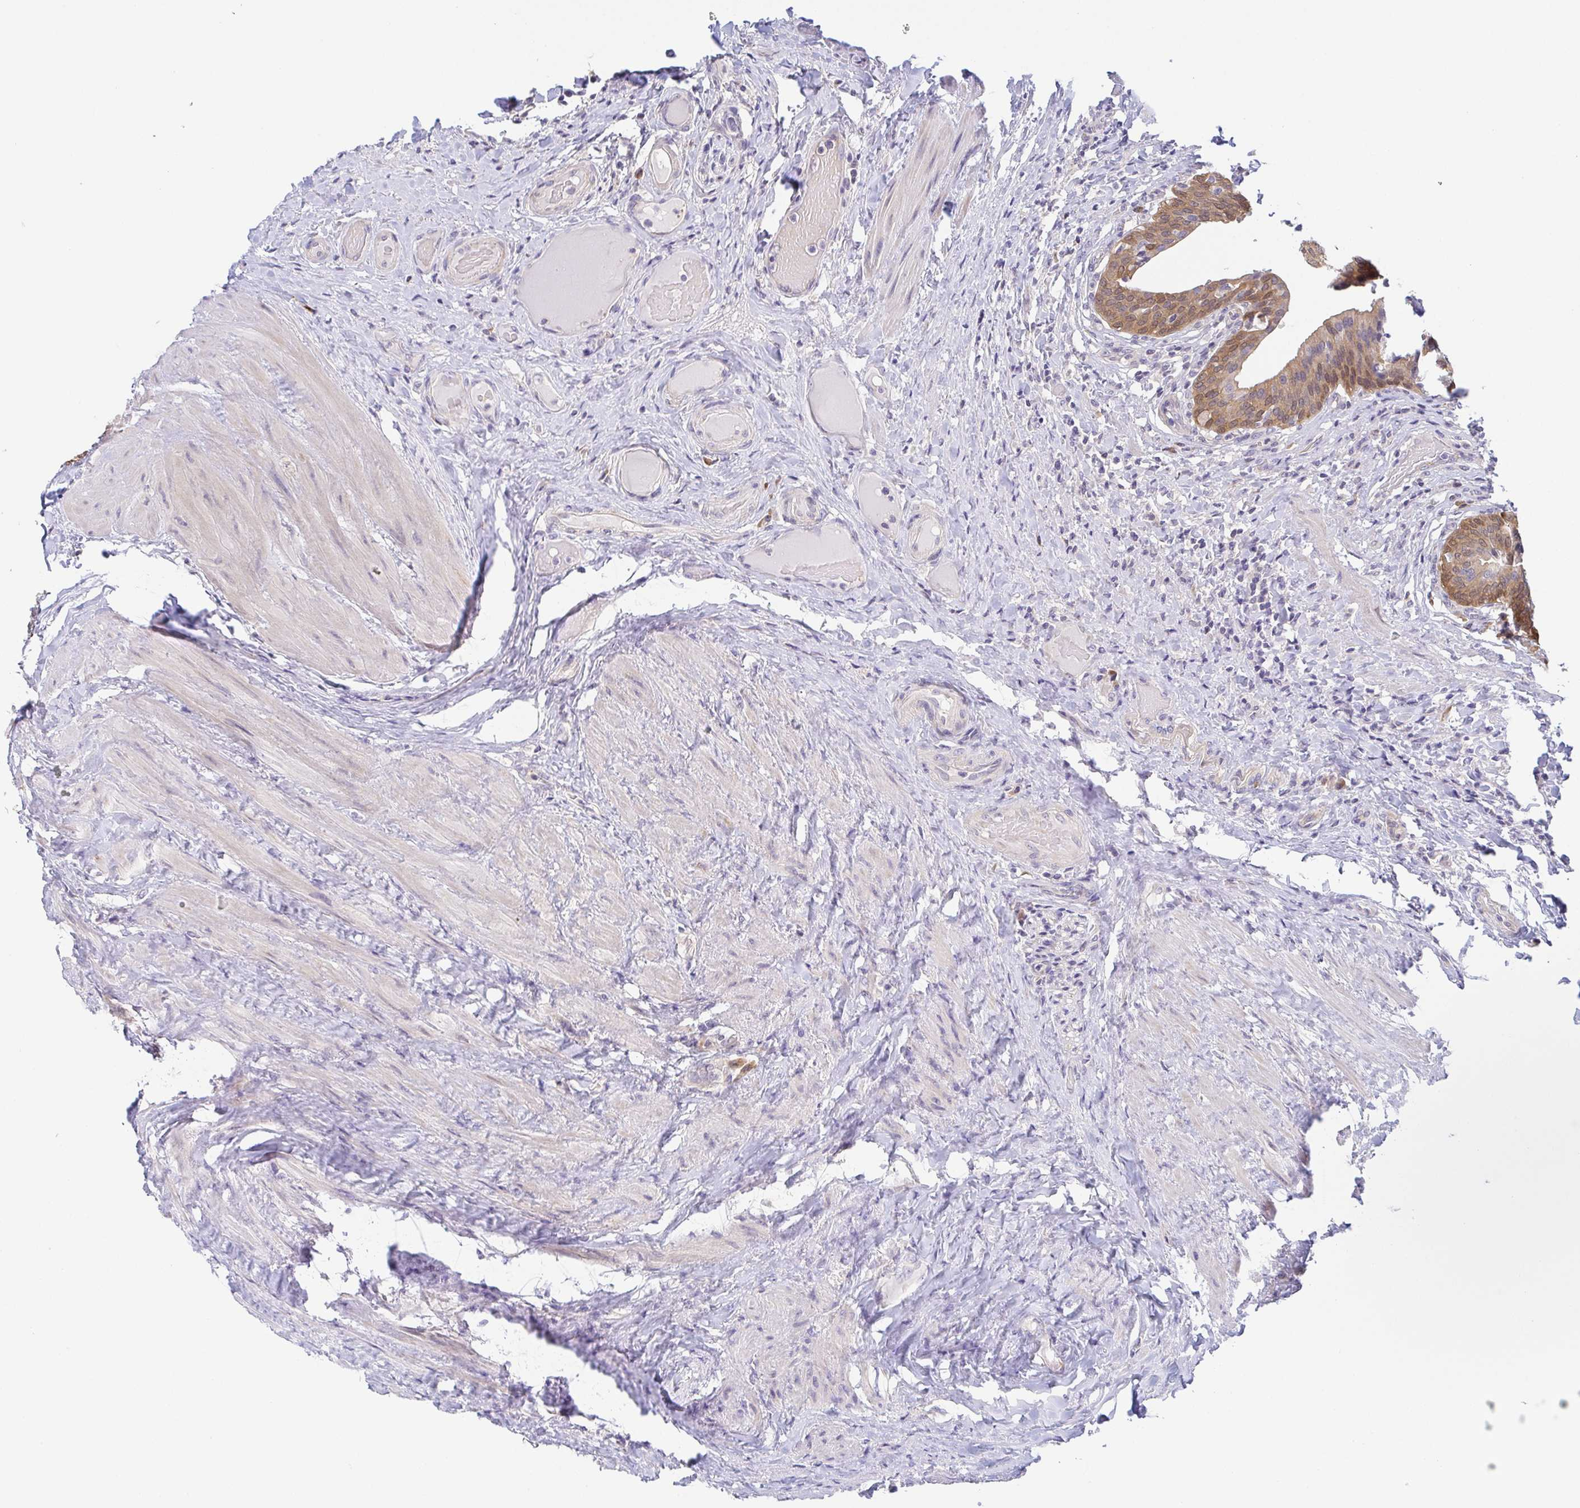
{"staining": {"intensity": "moderate", "quantity": ">75%", "location": "cytoplasmic/membranous"}, "tissue": "urinary bladder", "cell_type": "Urothelial cells", "image_type": "normal", "snomed": [{"axis": "morphology", "description": "Normal tissue, NOS"}, {"axis": "topography", "description": "Urinary bladder"}, {"axis": "topography", "description": "Peripheral nerve tissue"}], "caption": "Normal urinary bladder displays moderate cytoplasmic/membranous expression in approximately >75% of urothelial cells, visualized by immunohistochemistry.", "gene": "BCL2L1", "patient": {"sex": "male", "age": 66}}